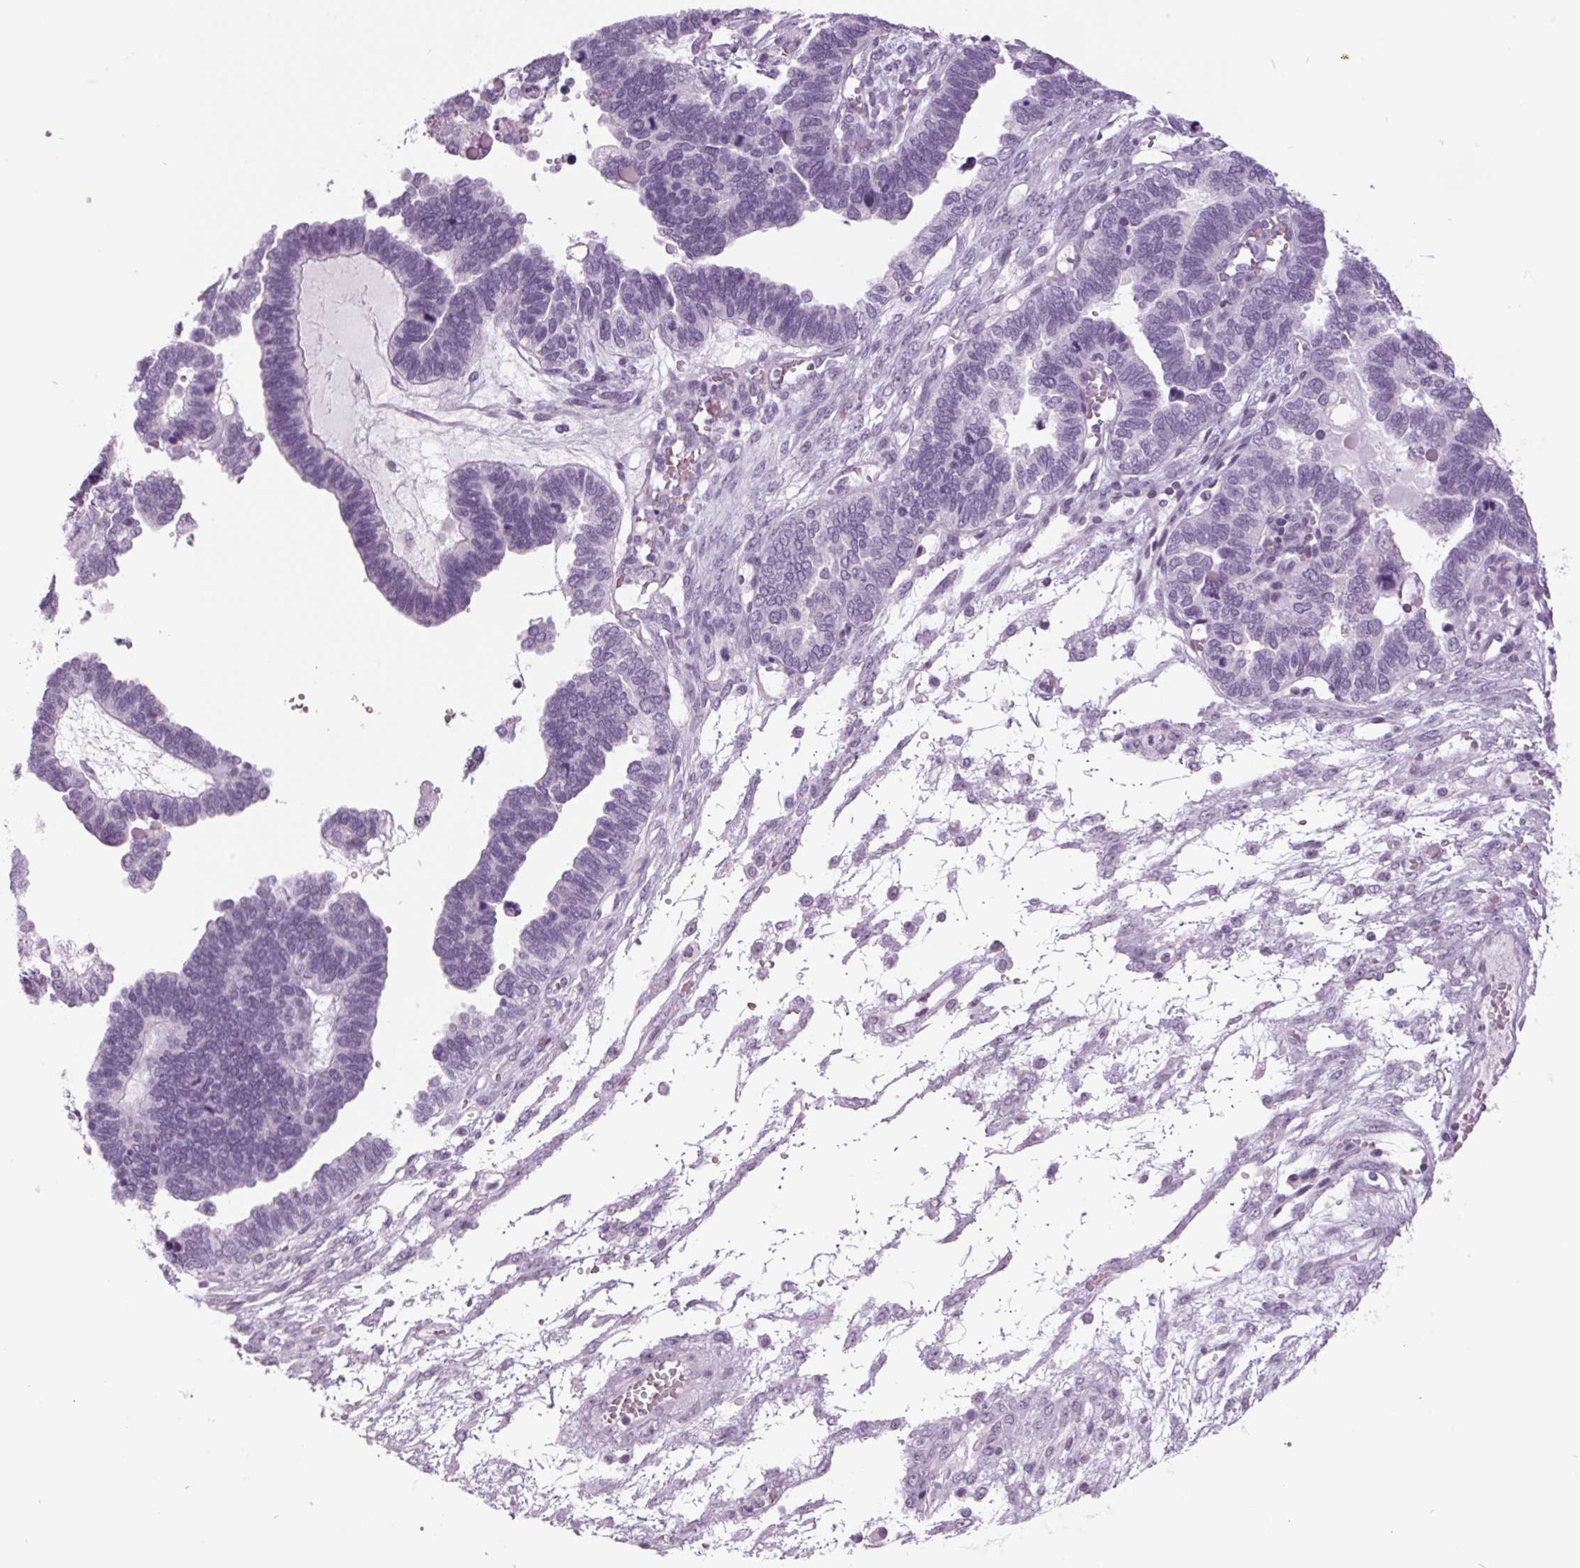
{"staining": {"intensity": "negative", "quantity": "none", "location": "none"}, "tissue": "ovarian cancer", "cell_type": "Tumor cells", "image_type": "cancer", "snomed": [{"axis": "morphology", "description": "Cystadenocarcinoma, serous, NOS"}, {"axis": "topography", "description": "Ovary"}], "caption": "IHC photomicrograph of serous cystadenocarcinoma (ovarian) stained for a protein (brown), which exhibits no expression in tumor cells. (DAB (3,3'-diaminobenzidine) immunohistochemistry, high magnification).", "gene": "ODAD2", "patient": {"sex": "female", "age": 51}}